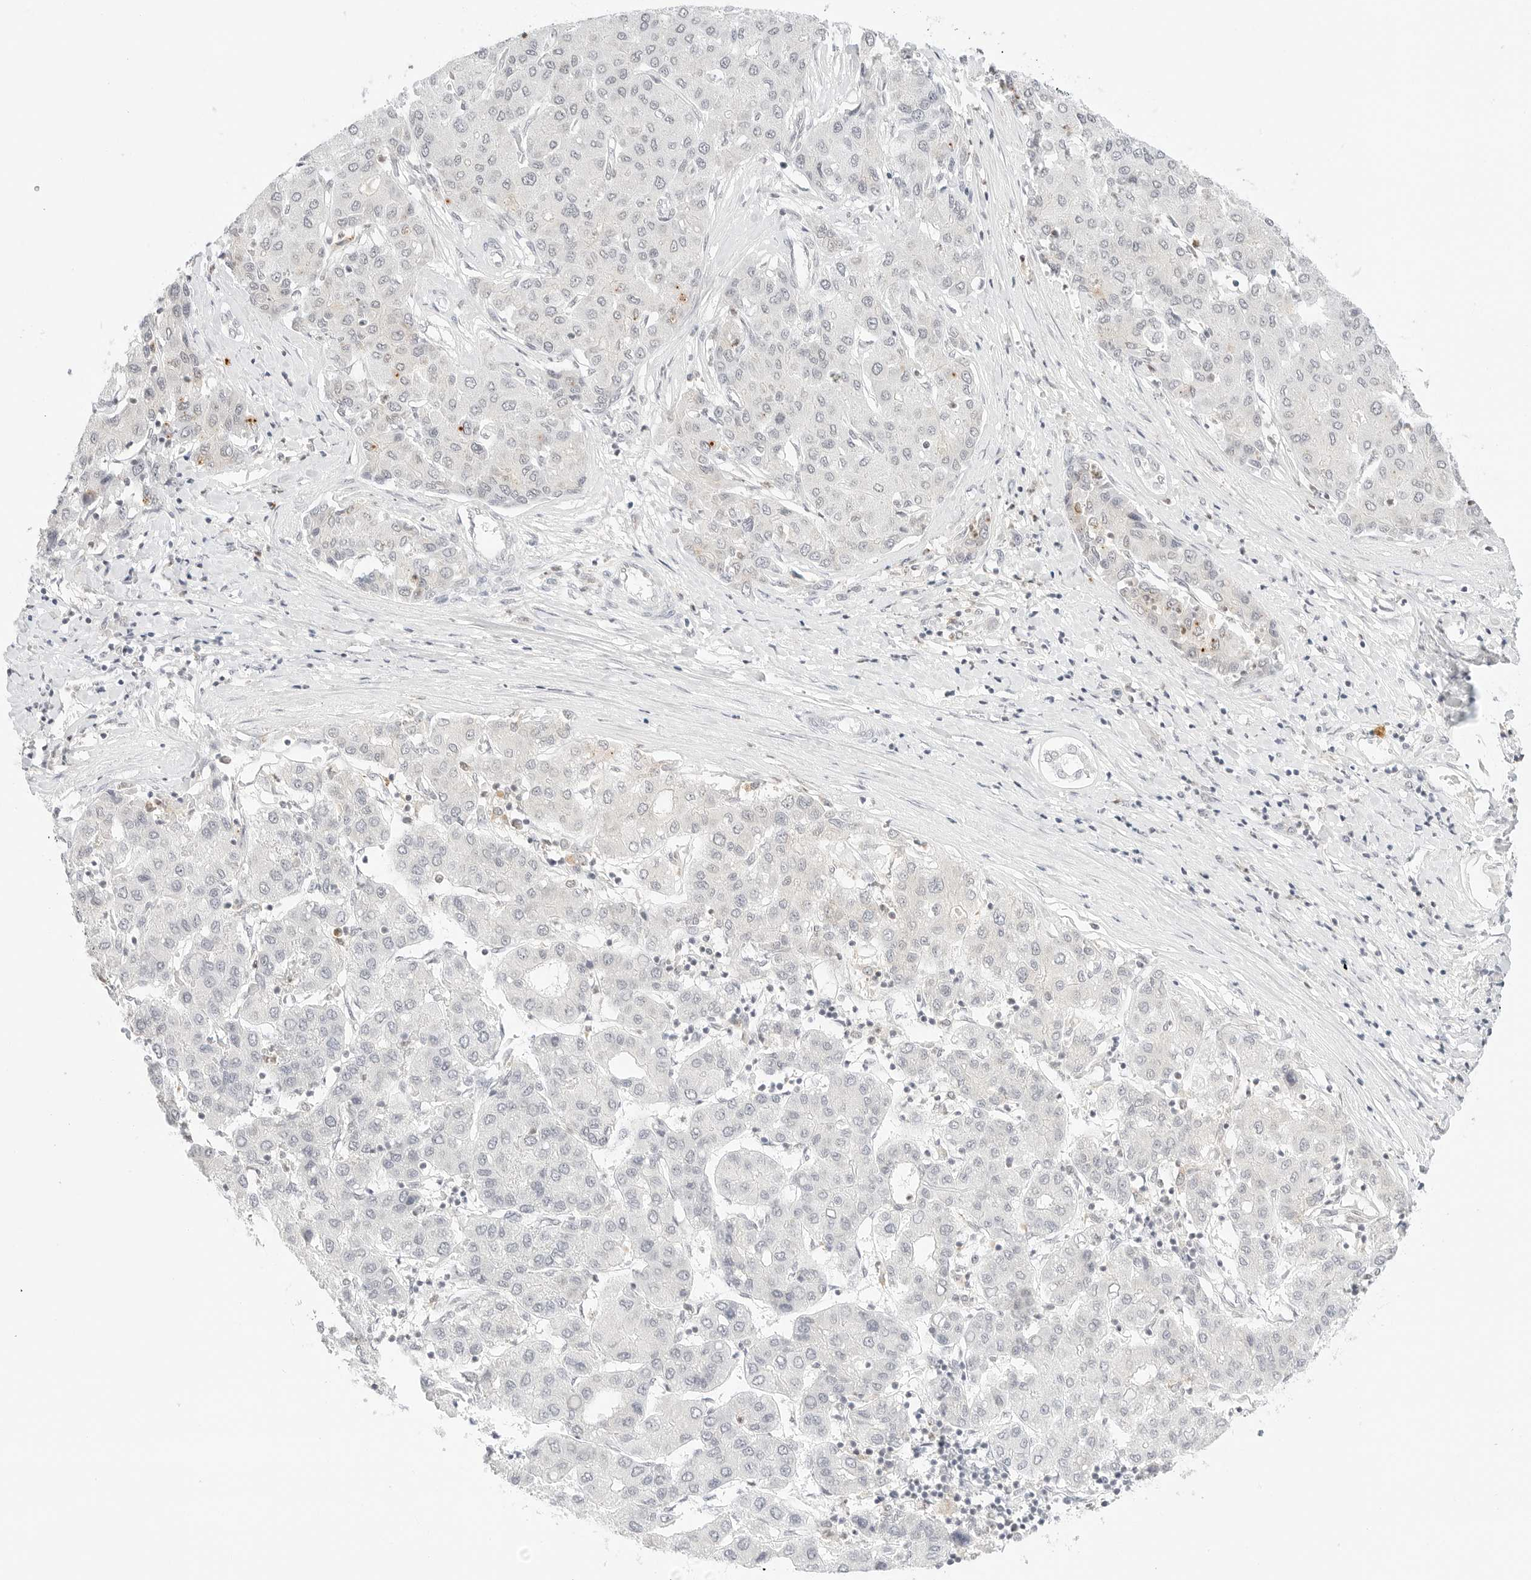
{"staining": {"intensity": "negative", "quantity": "none", "location": "none"}, "tissue": "liver cancer", "cell_type": "Tumor cells", "image_type": "cancer", "snomed": [{"axis": "morphology", "description": "Carcinoma, Hepatocellular, NOS"}, {"axis": "topography", "description": "Liver"}], "caption": "A high-resolution micrograph shows immunohistochemistry staining of hepatocellular carcinoma (liver), which reveals no significant positivity in tumor cells.", "gene": "GNAS", "patient": {"sex": "male", "age": 65}}